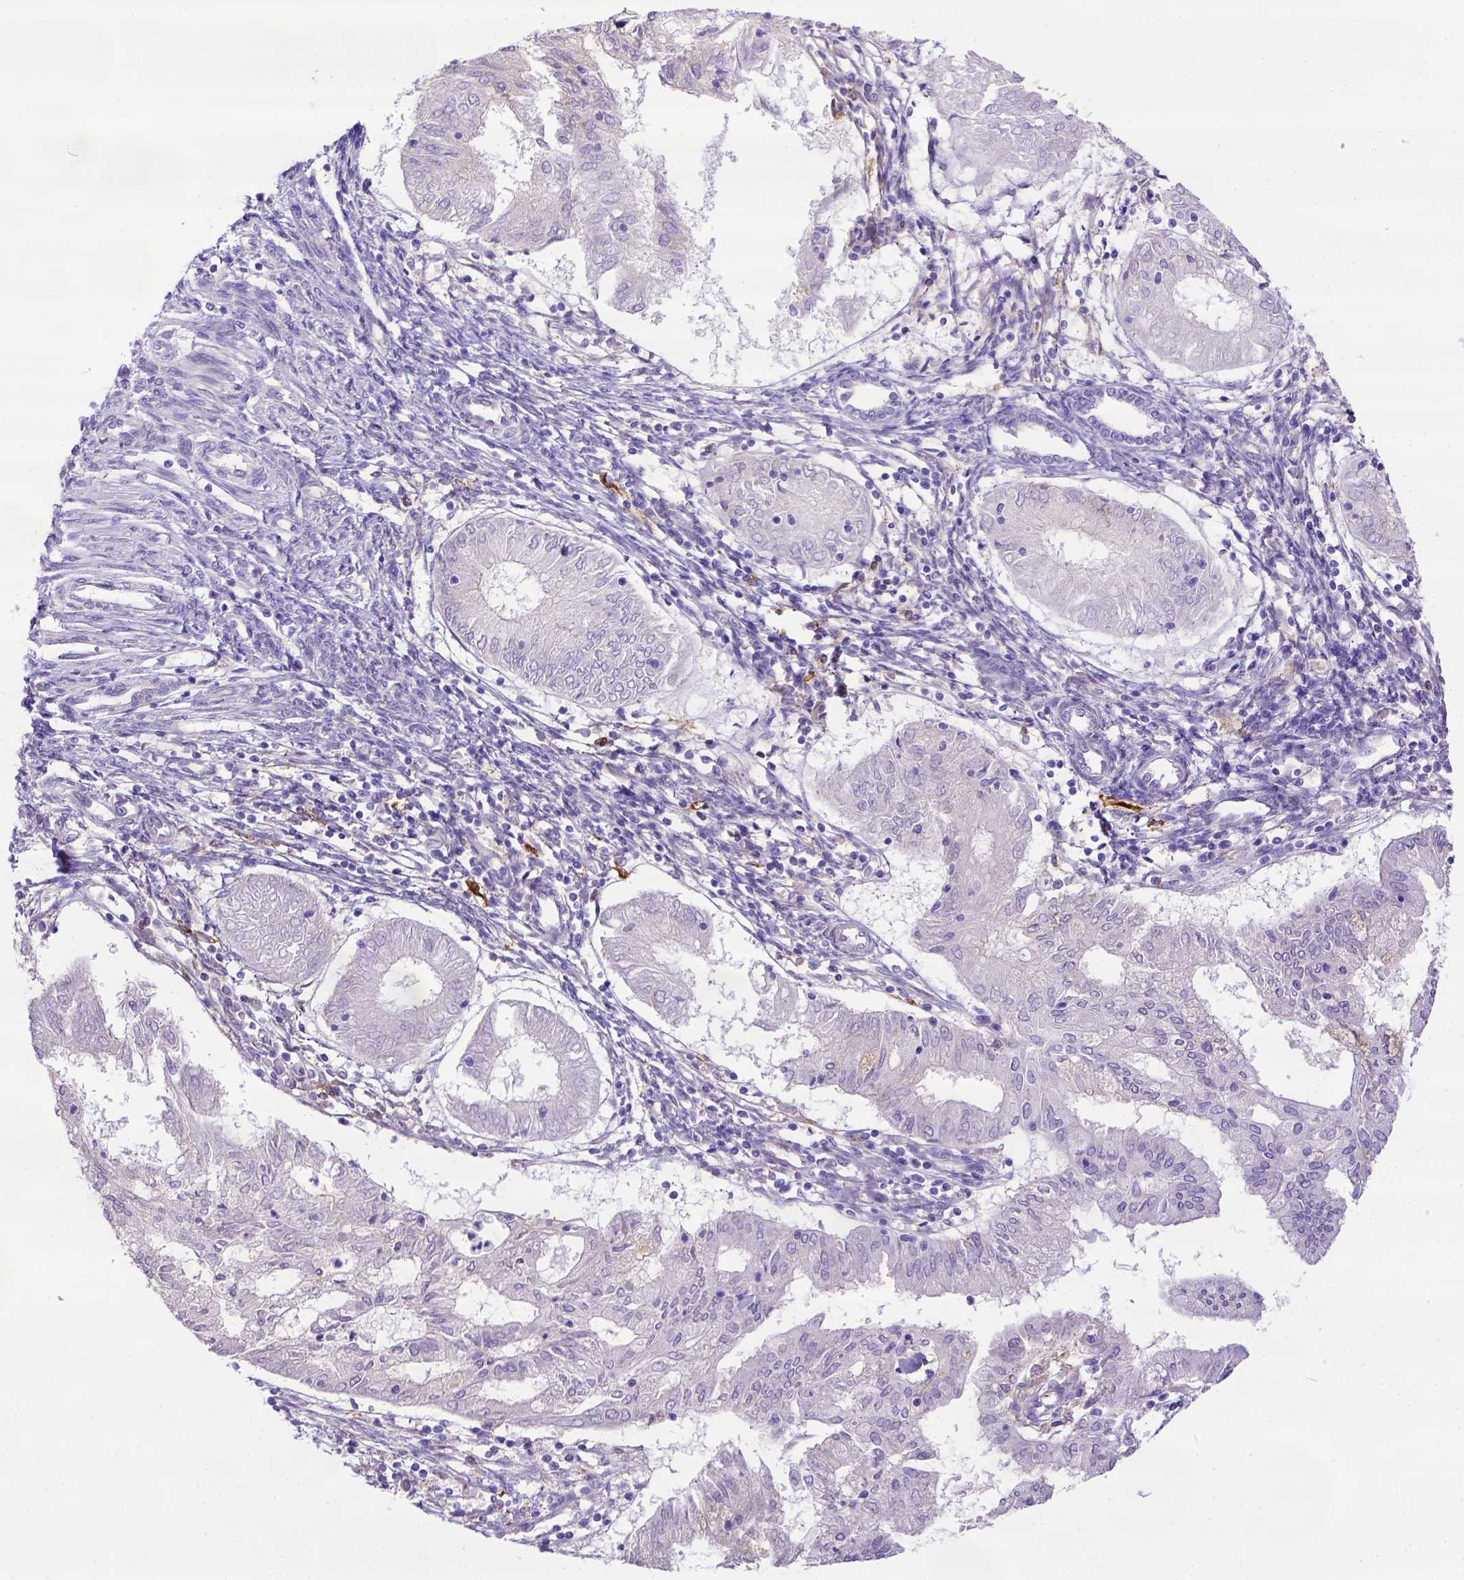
{"staining": {"intensity": "negative", "quantity": "none", "location": "none"}, "tissue": "endometrial cancer", "cell_type": "Tumor cells", "image_type": "cancer", "snomed": [{"axis": "morphology", "description": "Adenocarcinoma, NOS"}, {"axis": "topography", "description": "Endometrium"}], "caption": "DAB immunohistochemical staining of human endometrial adenocarcinoma demonstrates no significant positivity in tumor cells. The staining is performed using DAB (3,3'-diaminobenzidine) brown chromogen with nuclei counter-stained in using hematoxylin.", "gene": "CD40", "patient": {"sex": "female", "age": 68}}